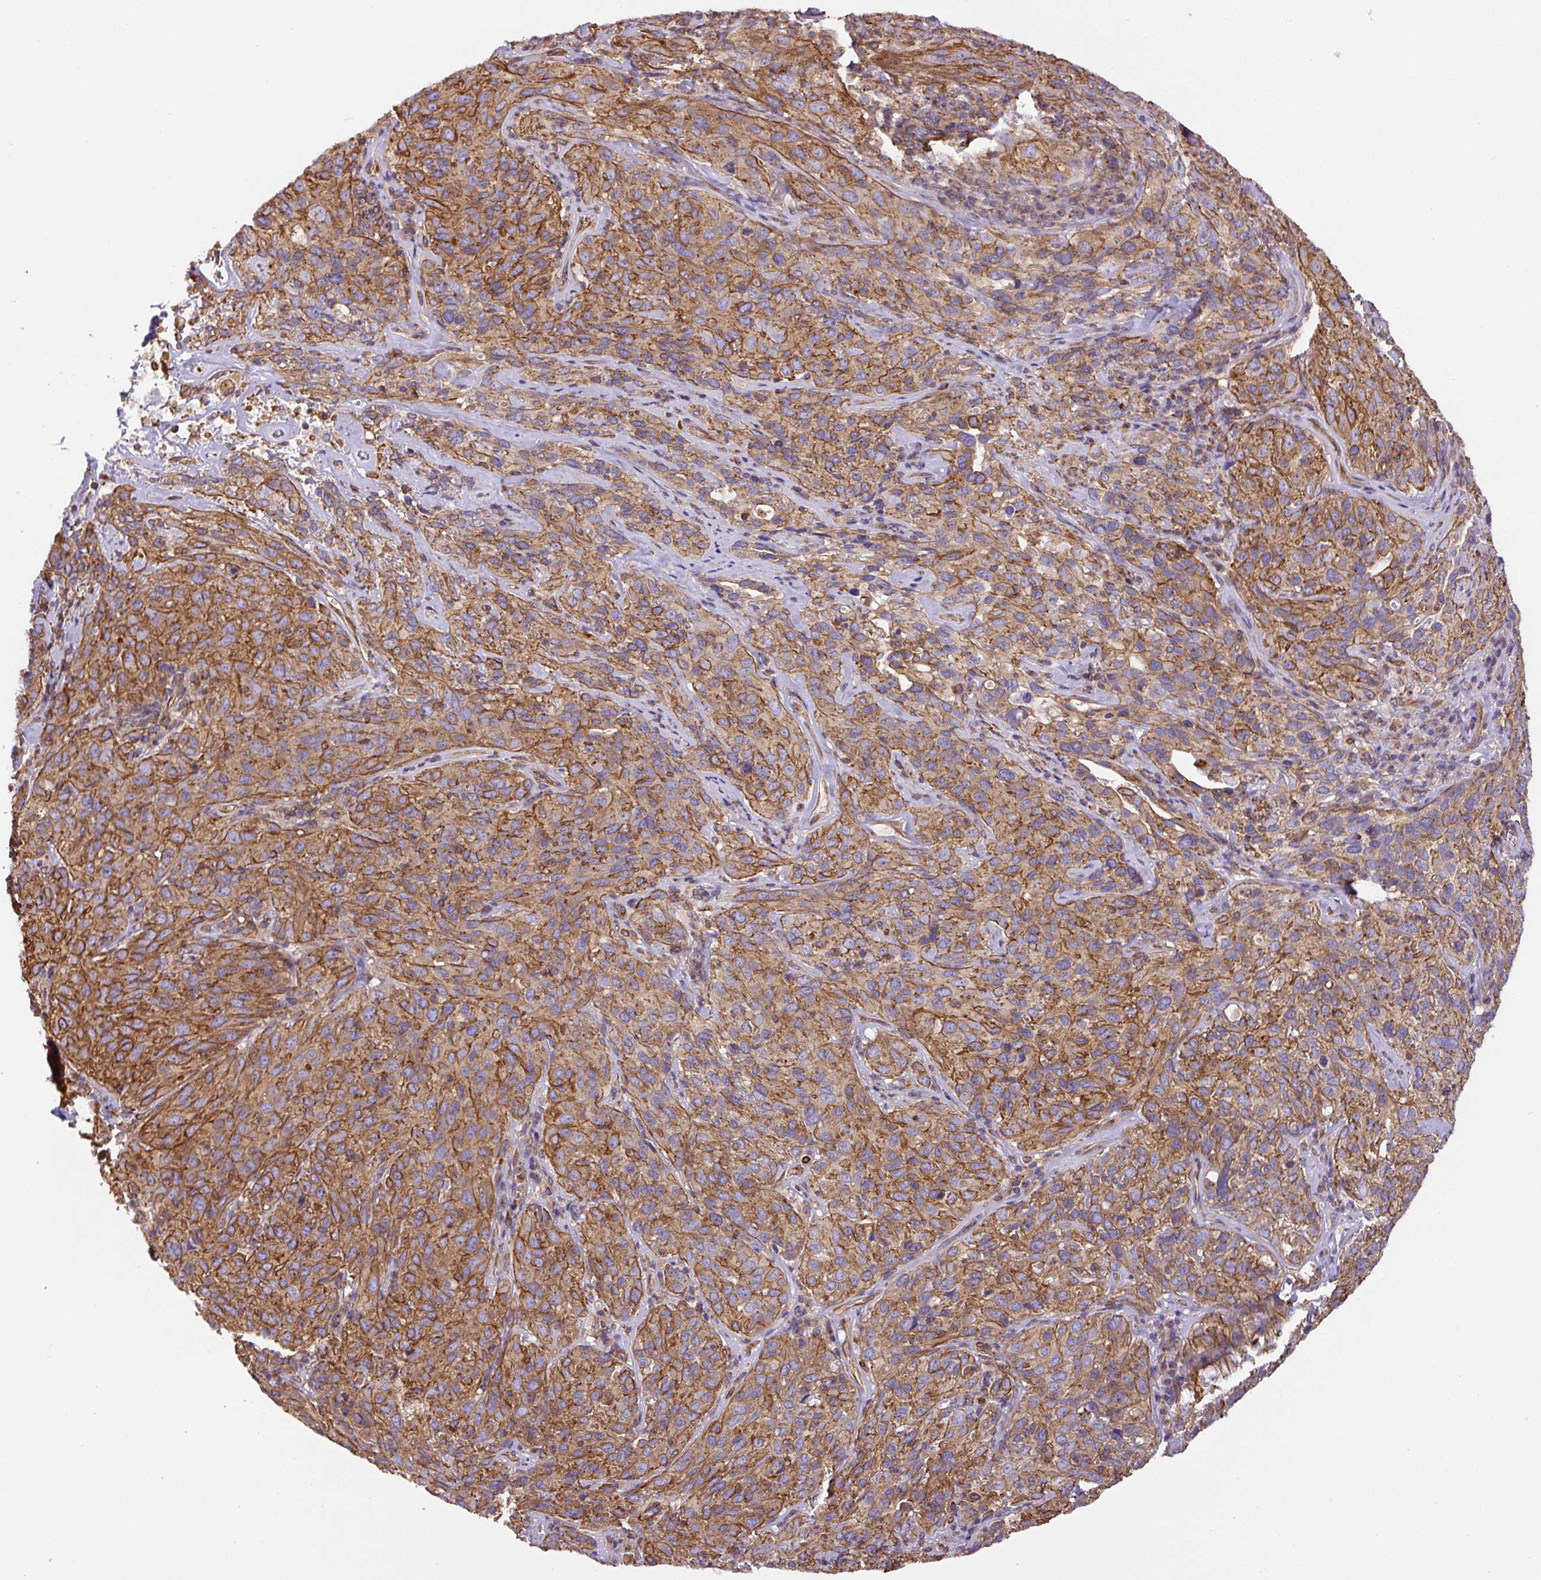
{"staining": {"intensity": "moderate", "quantity": ">75%", "location": "cytoplasmic/membranous"}, "tissue": "cervical cancer", "cell_type": "Tumor cells", "image_type": "cancer", "snomed": [{"axis": "morphology", "description": "Squamous cell carcinoma, NOS"}, {"axis": "topography", "description": "Cervix"}], "caption": "DAB (3,3'-diaminobenzidine) immunohistochemical staining of human cervical cancer (squamous cell carcinoma) displays moderate cytoplasmic/membranous protein positivity in about >75% of tumor cells.", "gene": "DCTN1", "patient": {"sex": "female", "age": 51}}